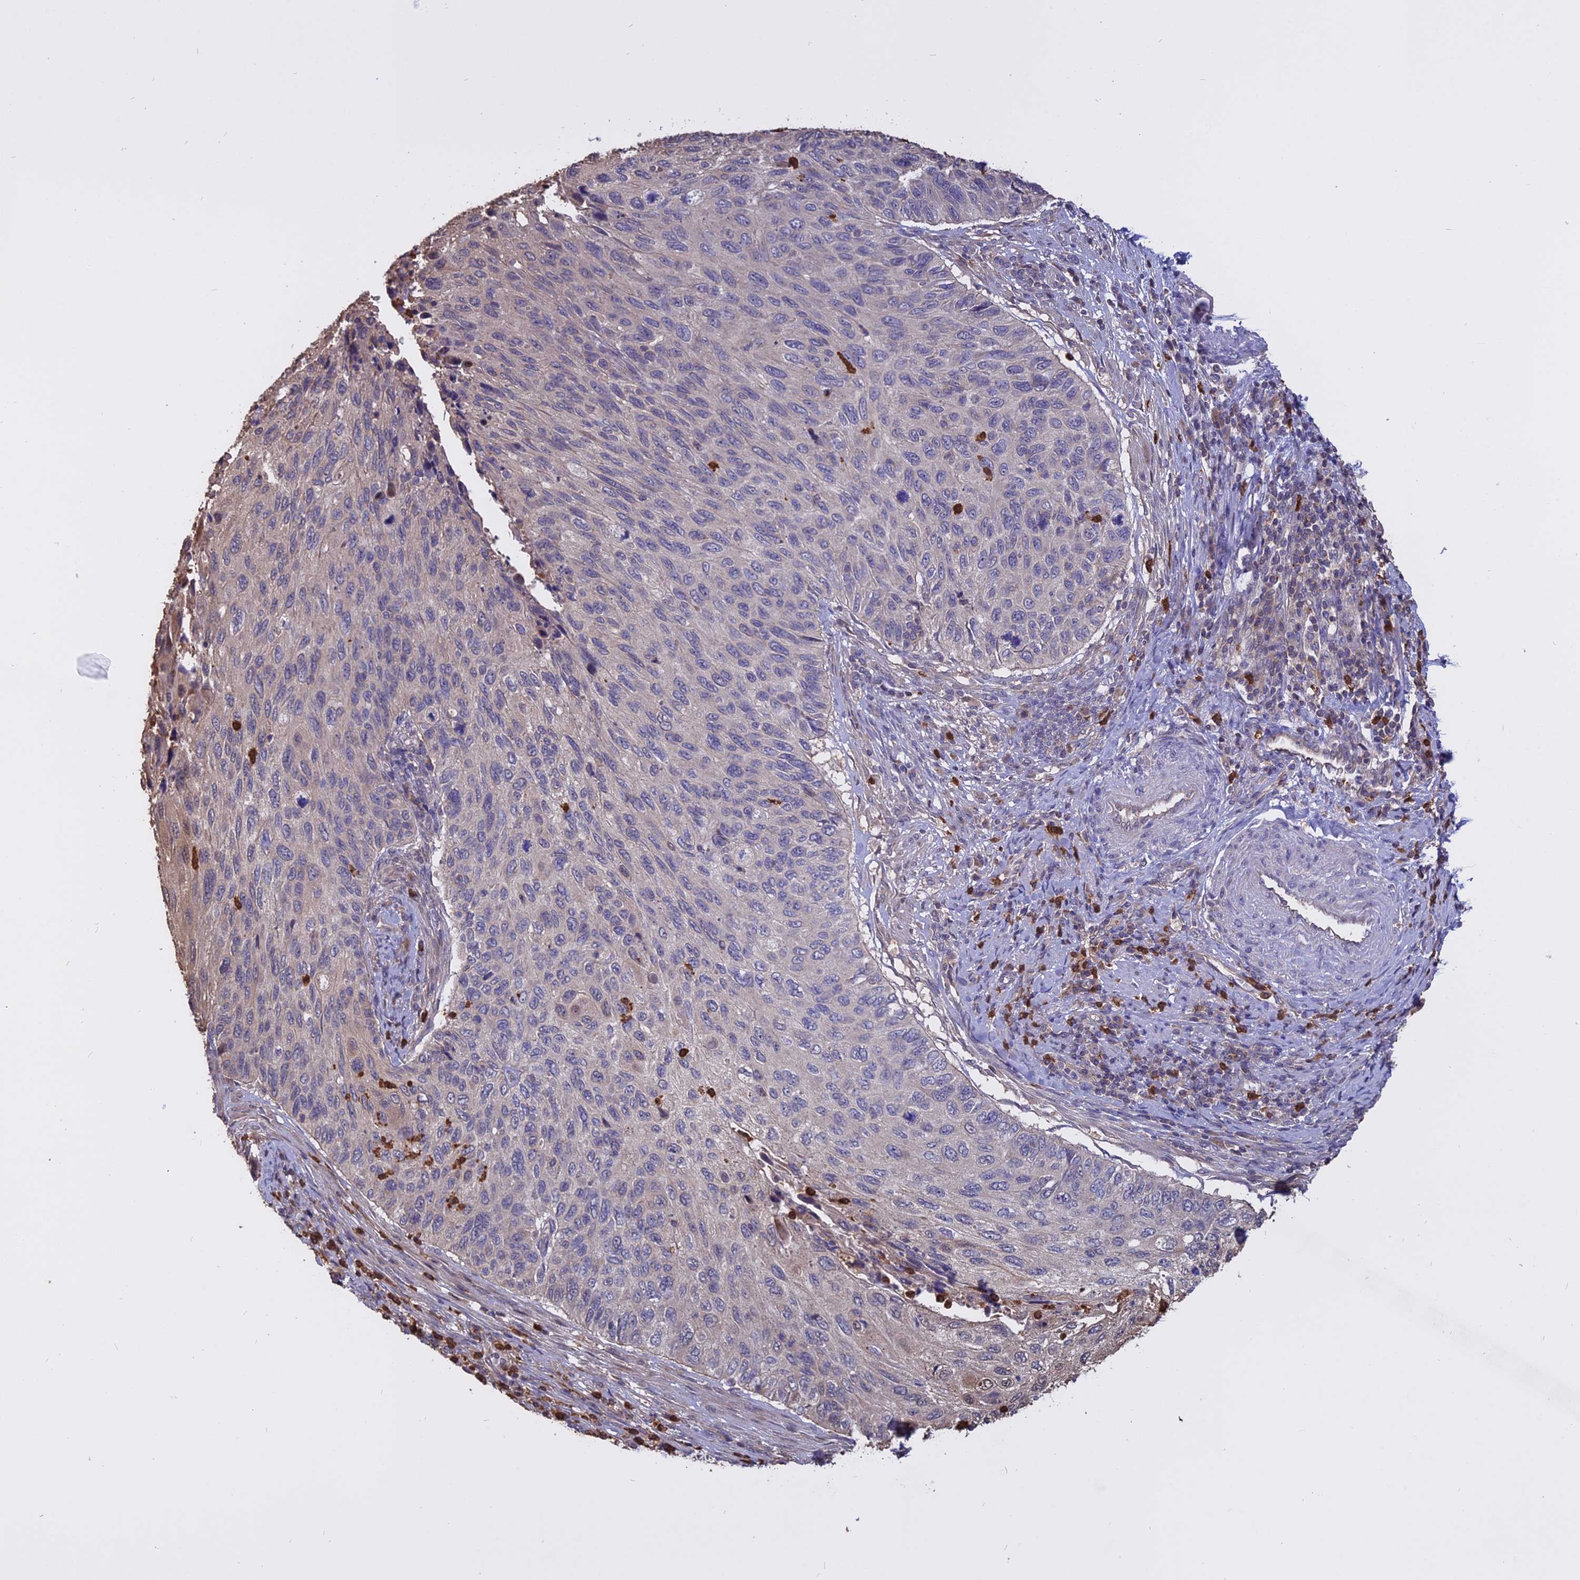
{"staining": {"intensity": "negative", "quantity": "none", "location": "none"}, "tissue": "cervical cancer", "cell_type": "Tumor cells", "image_type": "cancer", "snomed": [{"axis": "morphology", "description": "Squamous cell carcinoma, NOS"}, {"axis": "topography", "description": "Cervix"}], "caption": "A photomicrograph of squamous cell carcinoma (cervical) stained for a protein reveals no brown staining in tumor cells. (DAB IHC visualized using brightfield microscopy, high magnification).", "gene": "CARMIL2", "patient": {"sex": "female", "age": 70}}